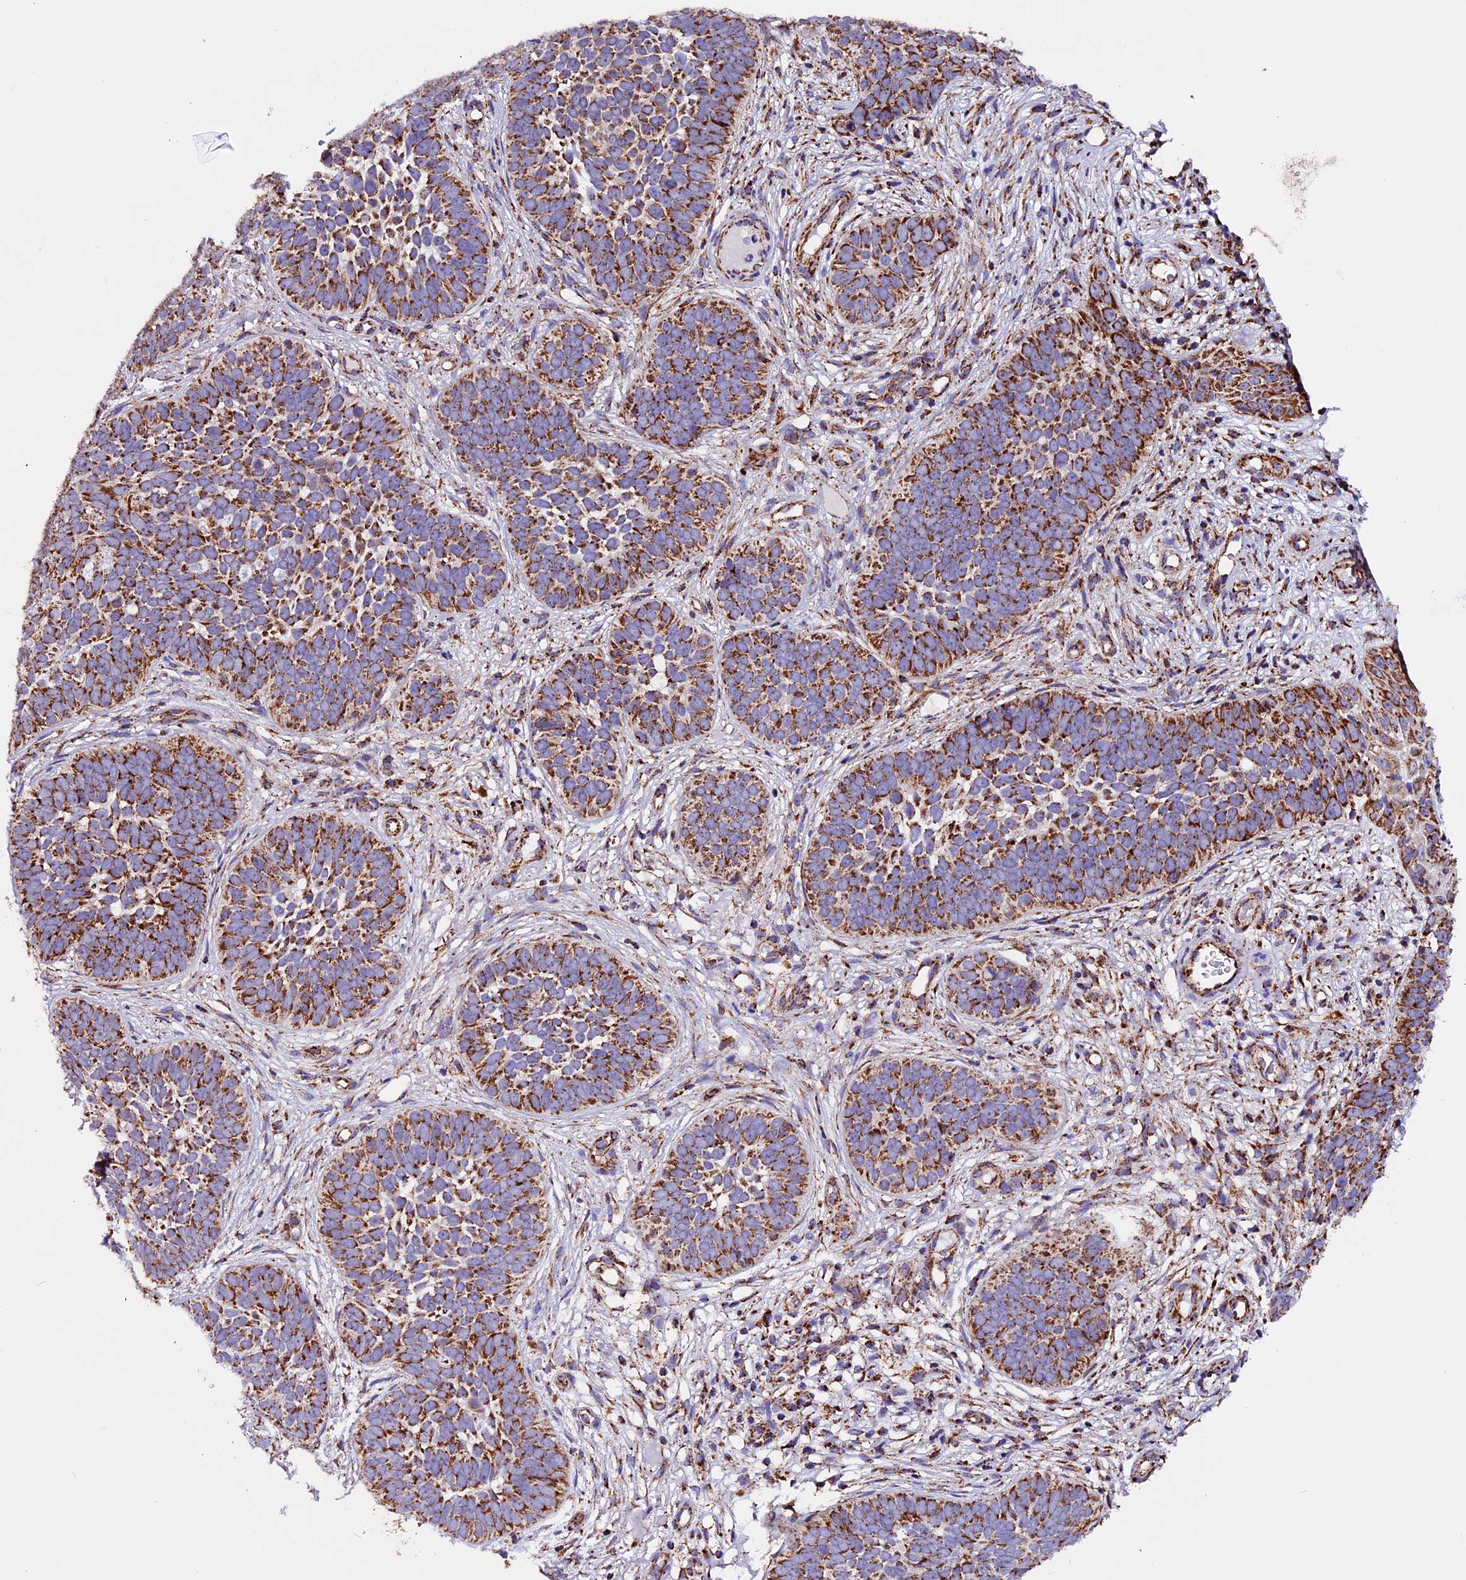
{"staining": {"intensity": "strong", "quantity": ">75%", "location": "cytoplasmic/membranous"}, "tissue": "skin cancer", "cell_type": "Tumor cells", "image_type": "cancer", "snomed": [{"axis": "morphology", "description": "Basal cell carcinoma"}, {"axis": "topography", "description": "Skin"}], "caption": "This micrograph displays IHC staining of human basal cell carcinoma (skin), with high strong cytoplasmic/membranous expression in about >75% of tumor cells.", "gene": "CX3CL1", "patient": {"sex": "male", "age": 89}}